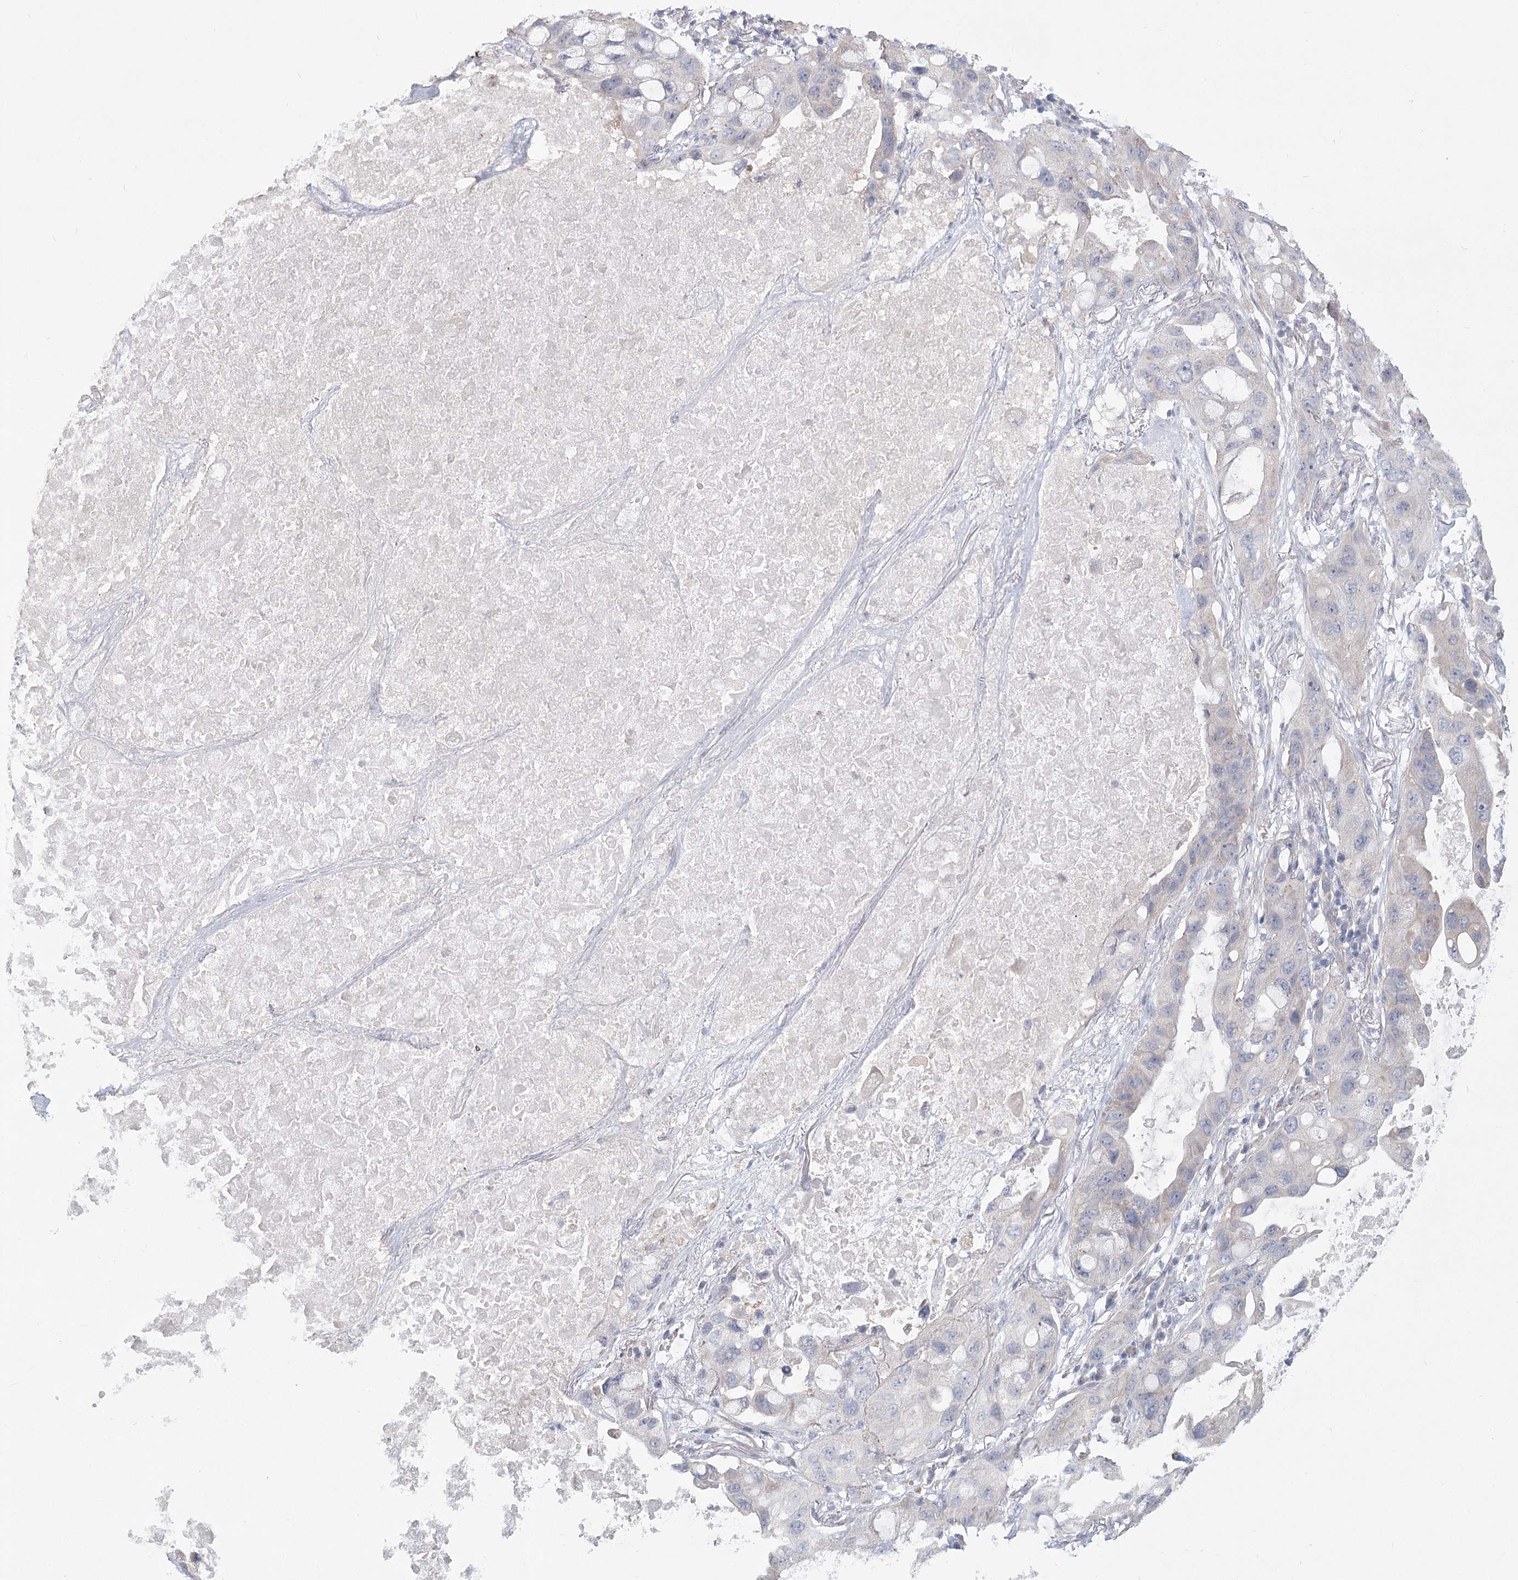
{"staining": {"intensity": "negative", "quantity": "none", "location": "none"}, "tissue": "lung cancer", "cell_type": "Tumor cells", "image_type": "cancer", "snomed": [{"axis": "morphology", "description": "Squamous cell carcinoma, NOS"}, {"axis": "topography", "description": "Lung"}], "caption": "Tumor cells are negative for brown protein staining in lung squamous cell carcinoma.", "gene": "CNTLN", "patient": {"sex": "female", "age": 73}}